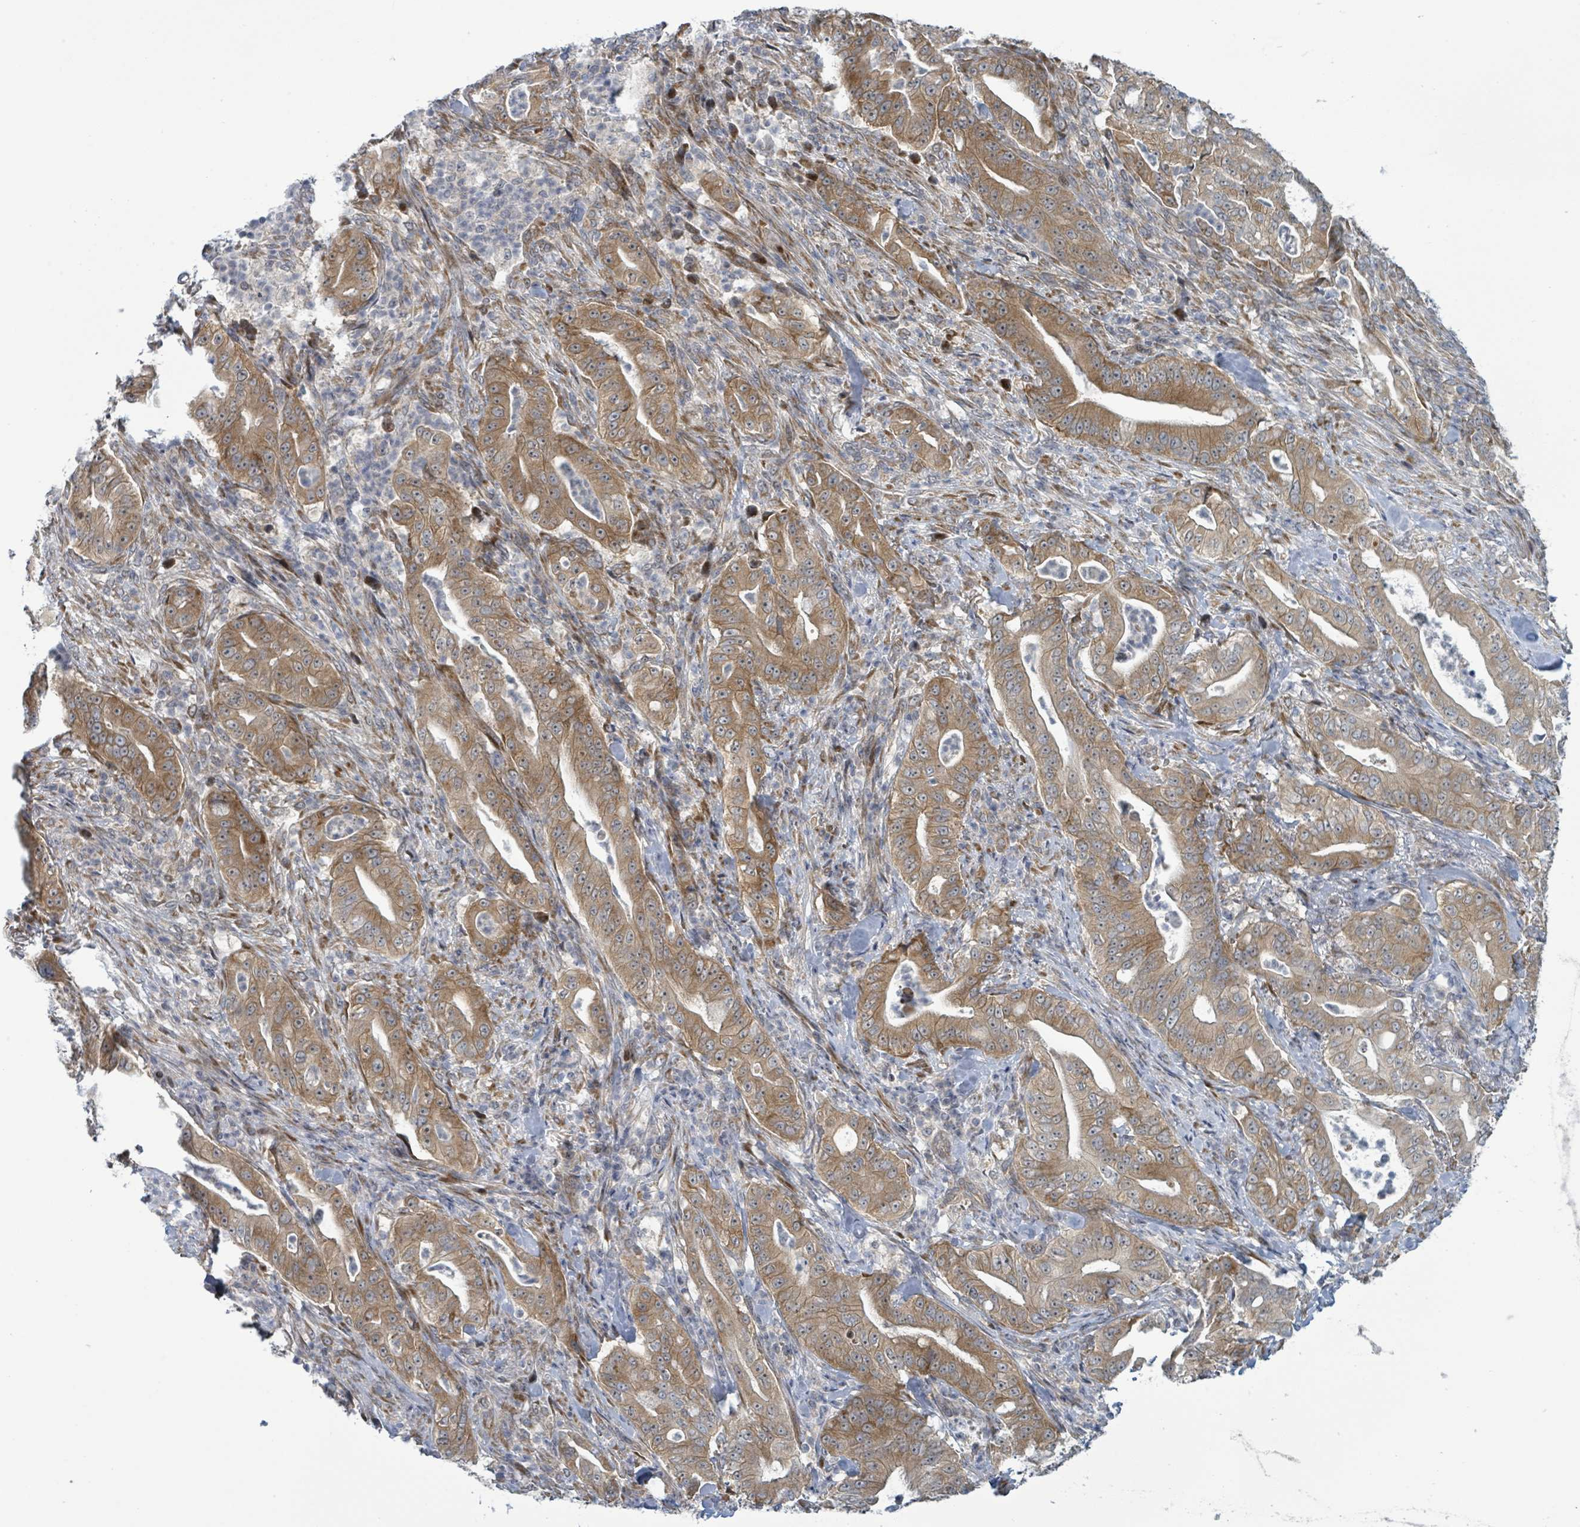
{"staining": {"intensity": "moderate", "quantity": ">75%", "location": "cytoplasmic/membranous"}, "tissue": "pancreatic cancer", "cell_type": "Tumor cells", "image_type": "cancer", "snomed": [{"axis": "morphology", "description": "Adenocarcinoma, NOS"}, {"axis": "topography", "description": "Pancreas"}], "caption": "Immunohistochemistry (IHC) staining of pancreatic adenocarcinoma, which reveals medium levels of moderate cytoplasmic/membranous expression in about >75% of tumor cells indicating moderate cytoplasmic/membranous protein staining. The staining was performed using DAB (brown) for protein detection and nuclei were counterstained in hematoxylin (blue).", "gene": "RPL32", "patient": {"sex": "male", "age": 71}}